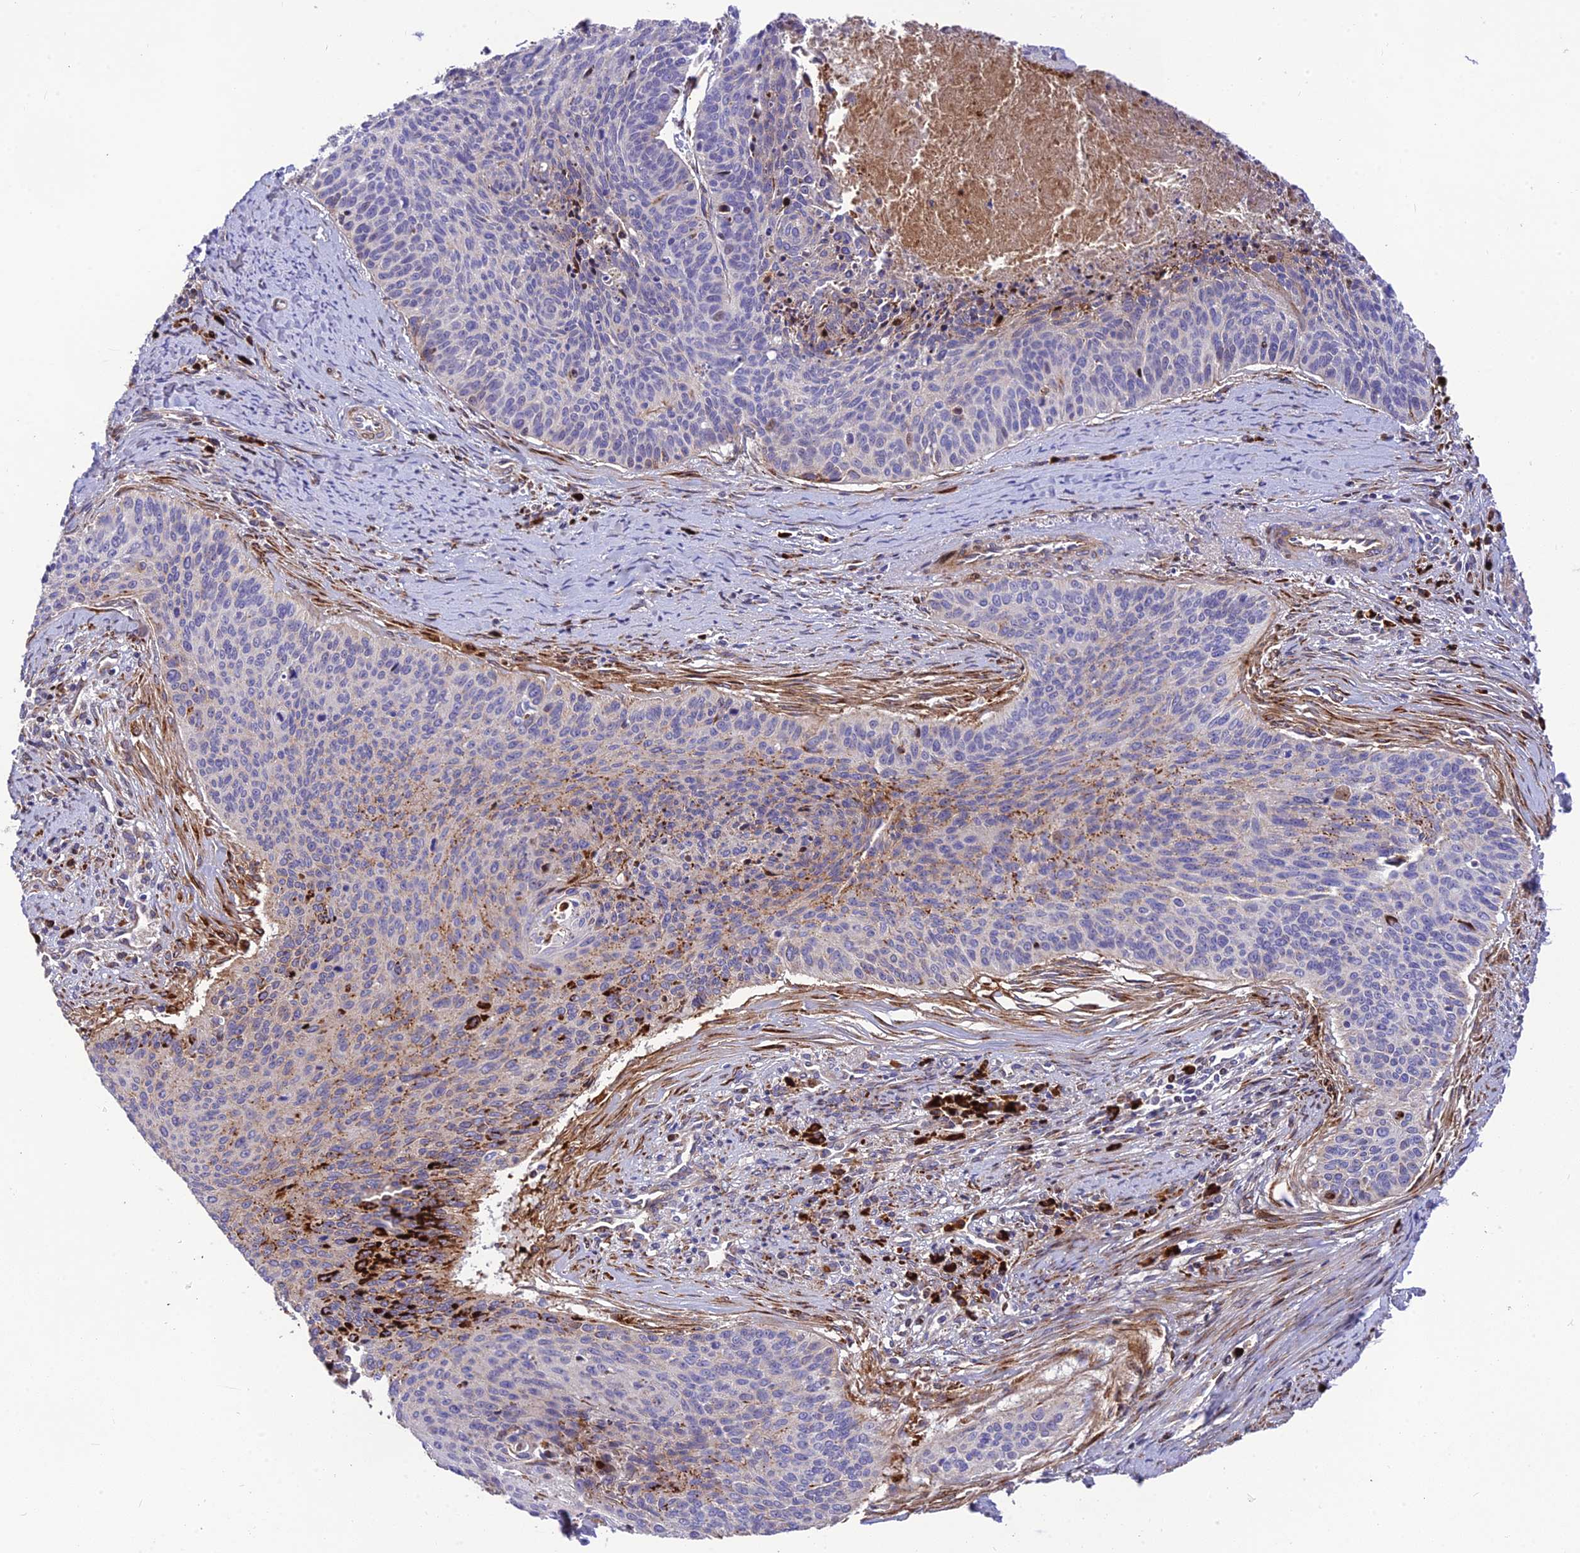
{"staining": {"intensity": "strong", "quantity": "<25%", "location": "cytoplasmic/membranous"}, "tissue": "cervical cancer", "cell_type": "Tumor cells", "image_type": "cancer", "snomed": [{"axis": "morphology", "description": "Squamous cell carcinoma, NOS"}, {"axis": "topography", "description": "Cervix"}], "caption": "An IHC micrograph of tumor tissue is shown. Protein staining in brown highlights strong cytoplasmic/membranous positivity in cervical squamous cell carcinoma within tumor cells.", "gene": "CPSF4L", "patient": {"sex": "female", "age": 55}}